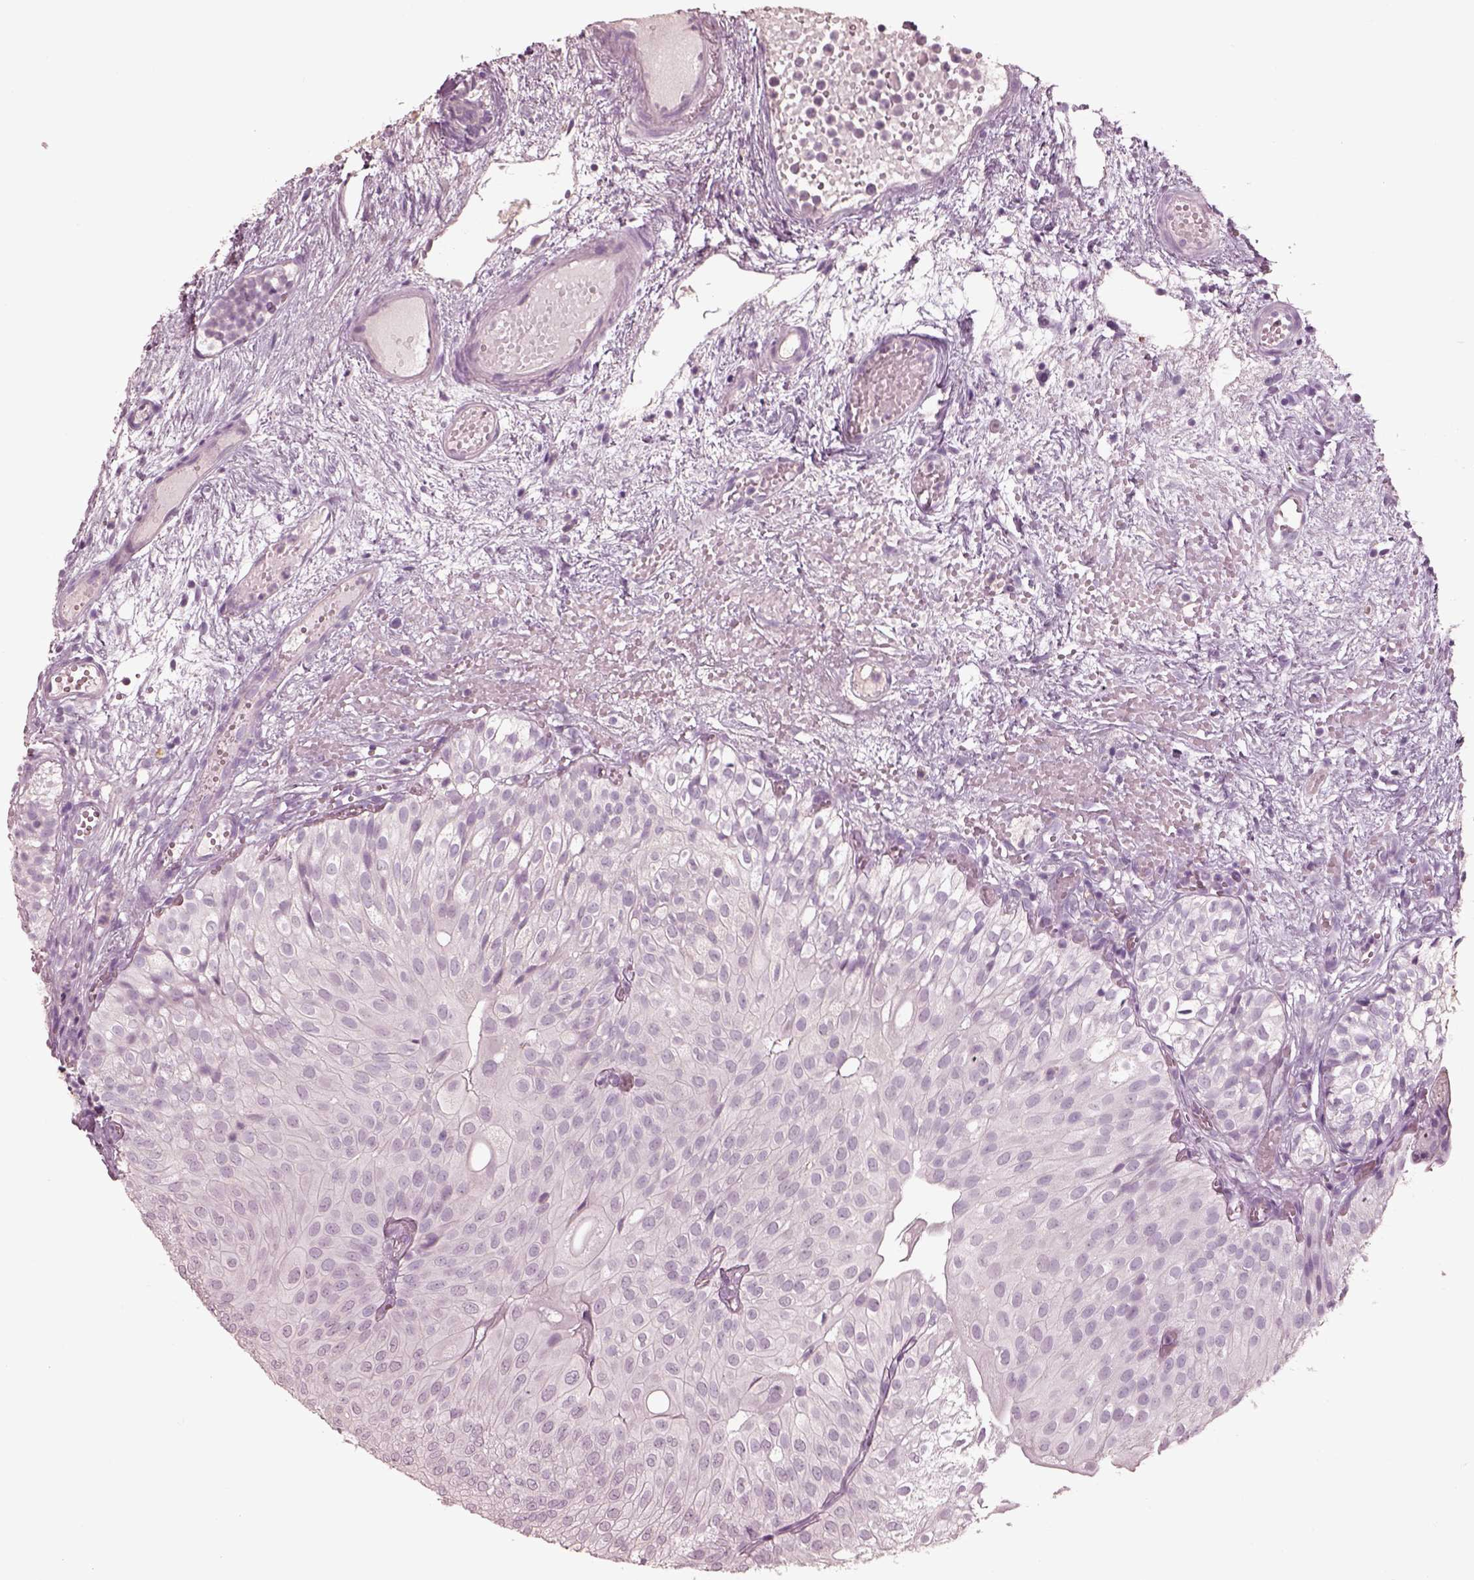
{"staining": {"intensity": "negative", "quantity": "none", "location": "none"}, "tissue": "urothelial cancer", "cell_type": "Tumor cells", "image_type": "cancer", "snomed": [{"axis": "morphology", "description": "Urothelial carcinoma, Low grade"}, {"axis": "topography", "description": "Urinary bladder"}], "caption": "A photomicrograph of human low-grade urothelial carcinoma is negative for staining in tumor cells.", "gene": "PDCD1", "patient": {"sex": "male", "age": 72}}